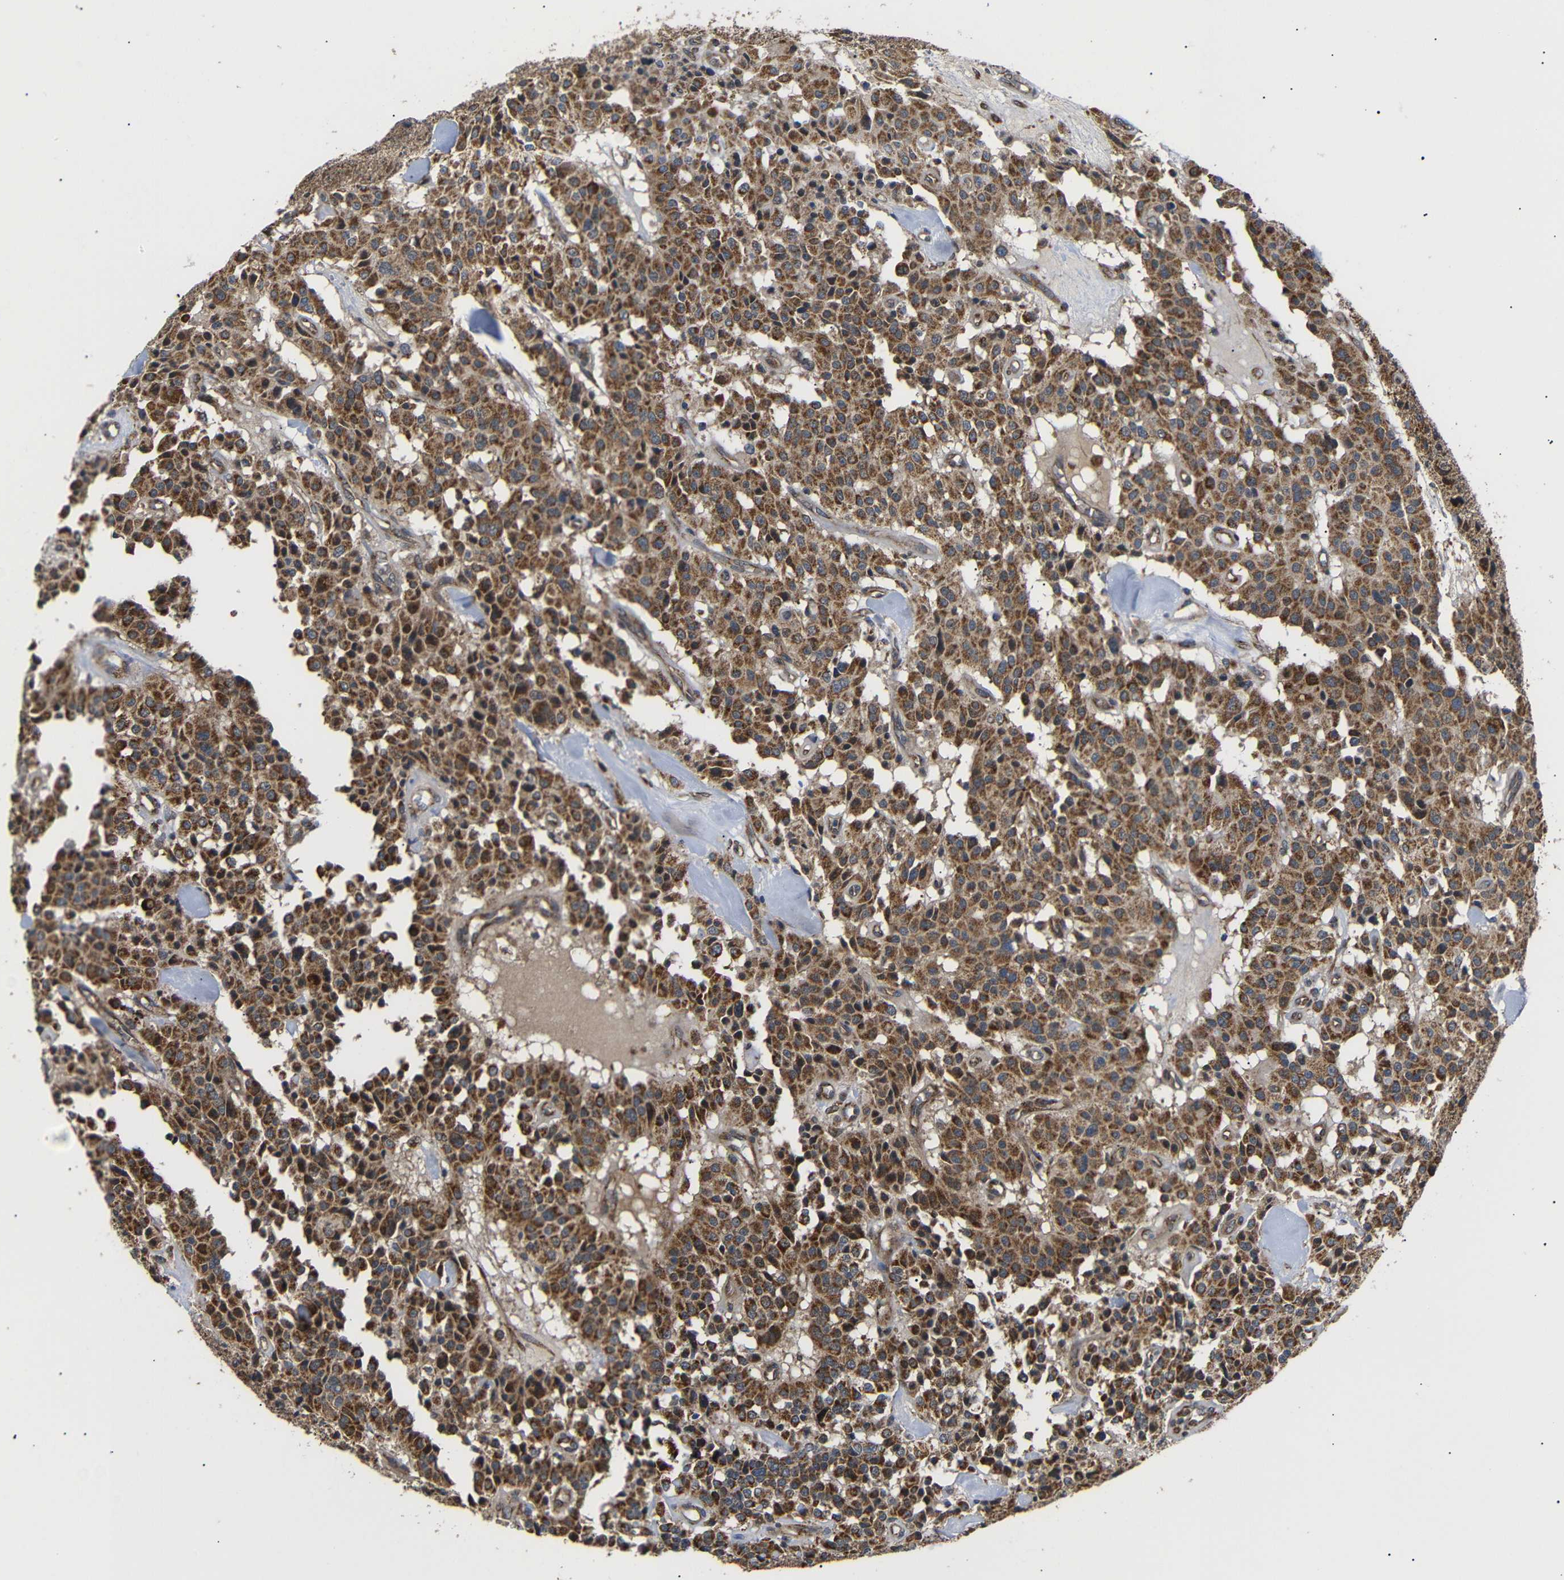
{"staining": {"intensity": "strong", "quantity": ">75%", "location": "cytoplasmic/membranous"}, "tissue": "carcinoid", "cell_type": "Tumor cells", "image_type": "cancer", "snomed": [{"axis": "morphology", "description": "Carcinoid, malignant, NOS"}, {"axis": "topography", "description": "Lung"}], "caption": "Carcinoid (malignant) stained for a protein reveals strong cytoplasmic/membranous positivity in tumor cells.", "gene": "KANK4", "patient": {"sex": "male", "age": 30}}